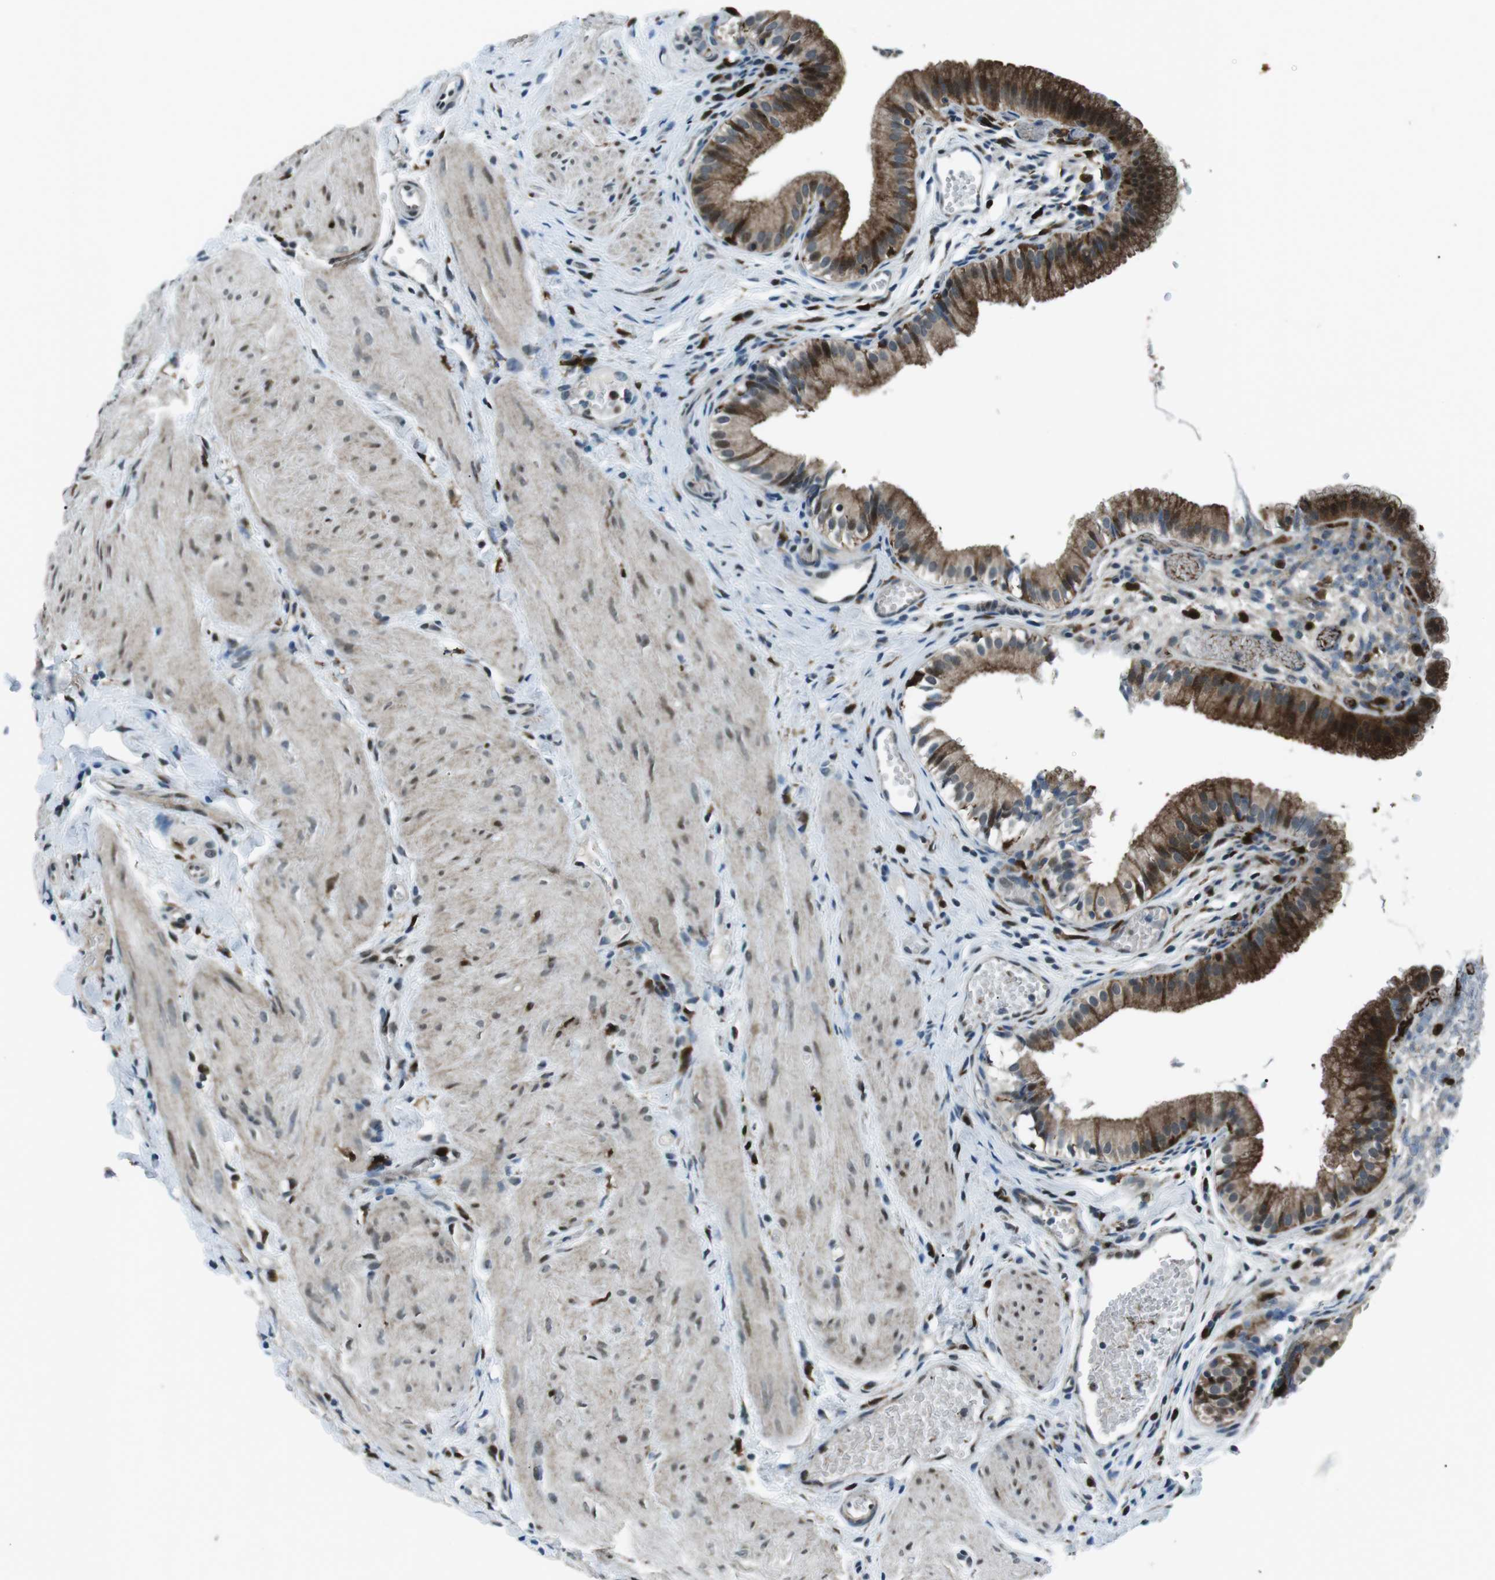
{"staining": {"intensity": "strong", "quantity": ">75%", "location": "cytoplasmic/membranous"}, "tissue": "gallbladder", "cell_type": "Glandular cells", "image_type": "normal", "snomed": [{"axis": "morphology", "description": "Normal tissue, NOS"}, {"axis": "topography", "description": "Gallbladder"}], "caption": "Immunohistochemical staining of unremarkable gallbladder shows >75% levels of strong cytoplasmic/membranous protein positivity in approximately >75% of glandular cells. (brown staining indicates protein expression, while blue staining denotes nuclei).", "gene": "BLNK", "patient": {"sex": "female", "age": 26}}